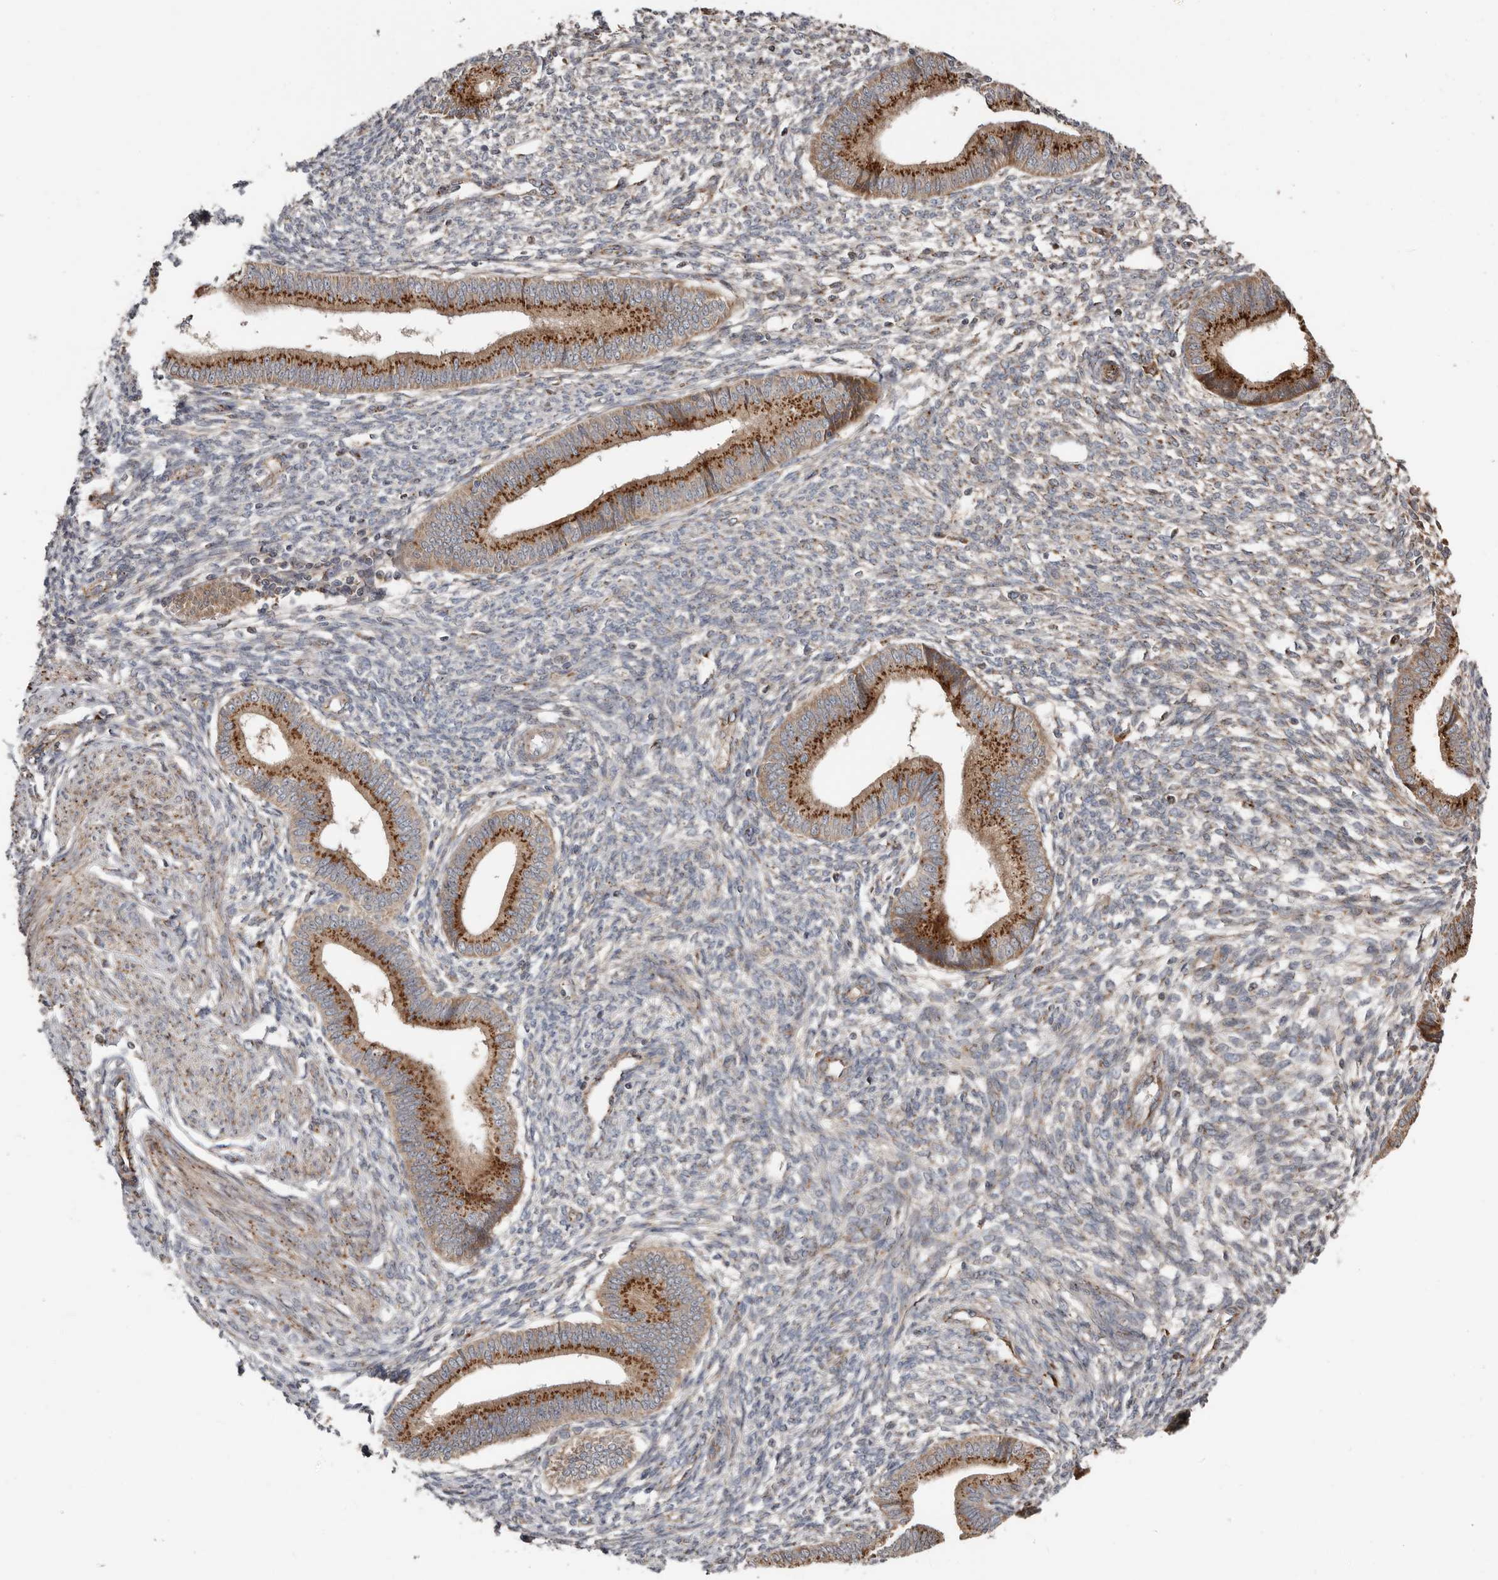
{"staining": {"intensity": "weak", "quantity": "<25%", "location": "cytoplasmic/membranous"}, "tissue": "endometrium", "cell_type": "Cells in endometrial stroma", "image_type": "normal", "snomed": [{"axis": "morphology", "description": "Normal tissue, NOS"}, {"axis": "topography", "description": "Endometrium"}], "caption": "This is an immunohistochemistry micrograph of benign human endometrium. There is no expression in cells in endometrial stroma.", "gene": "COG1", "patient": {"sex": "female", "age": 46}}